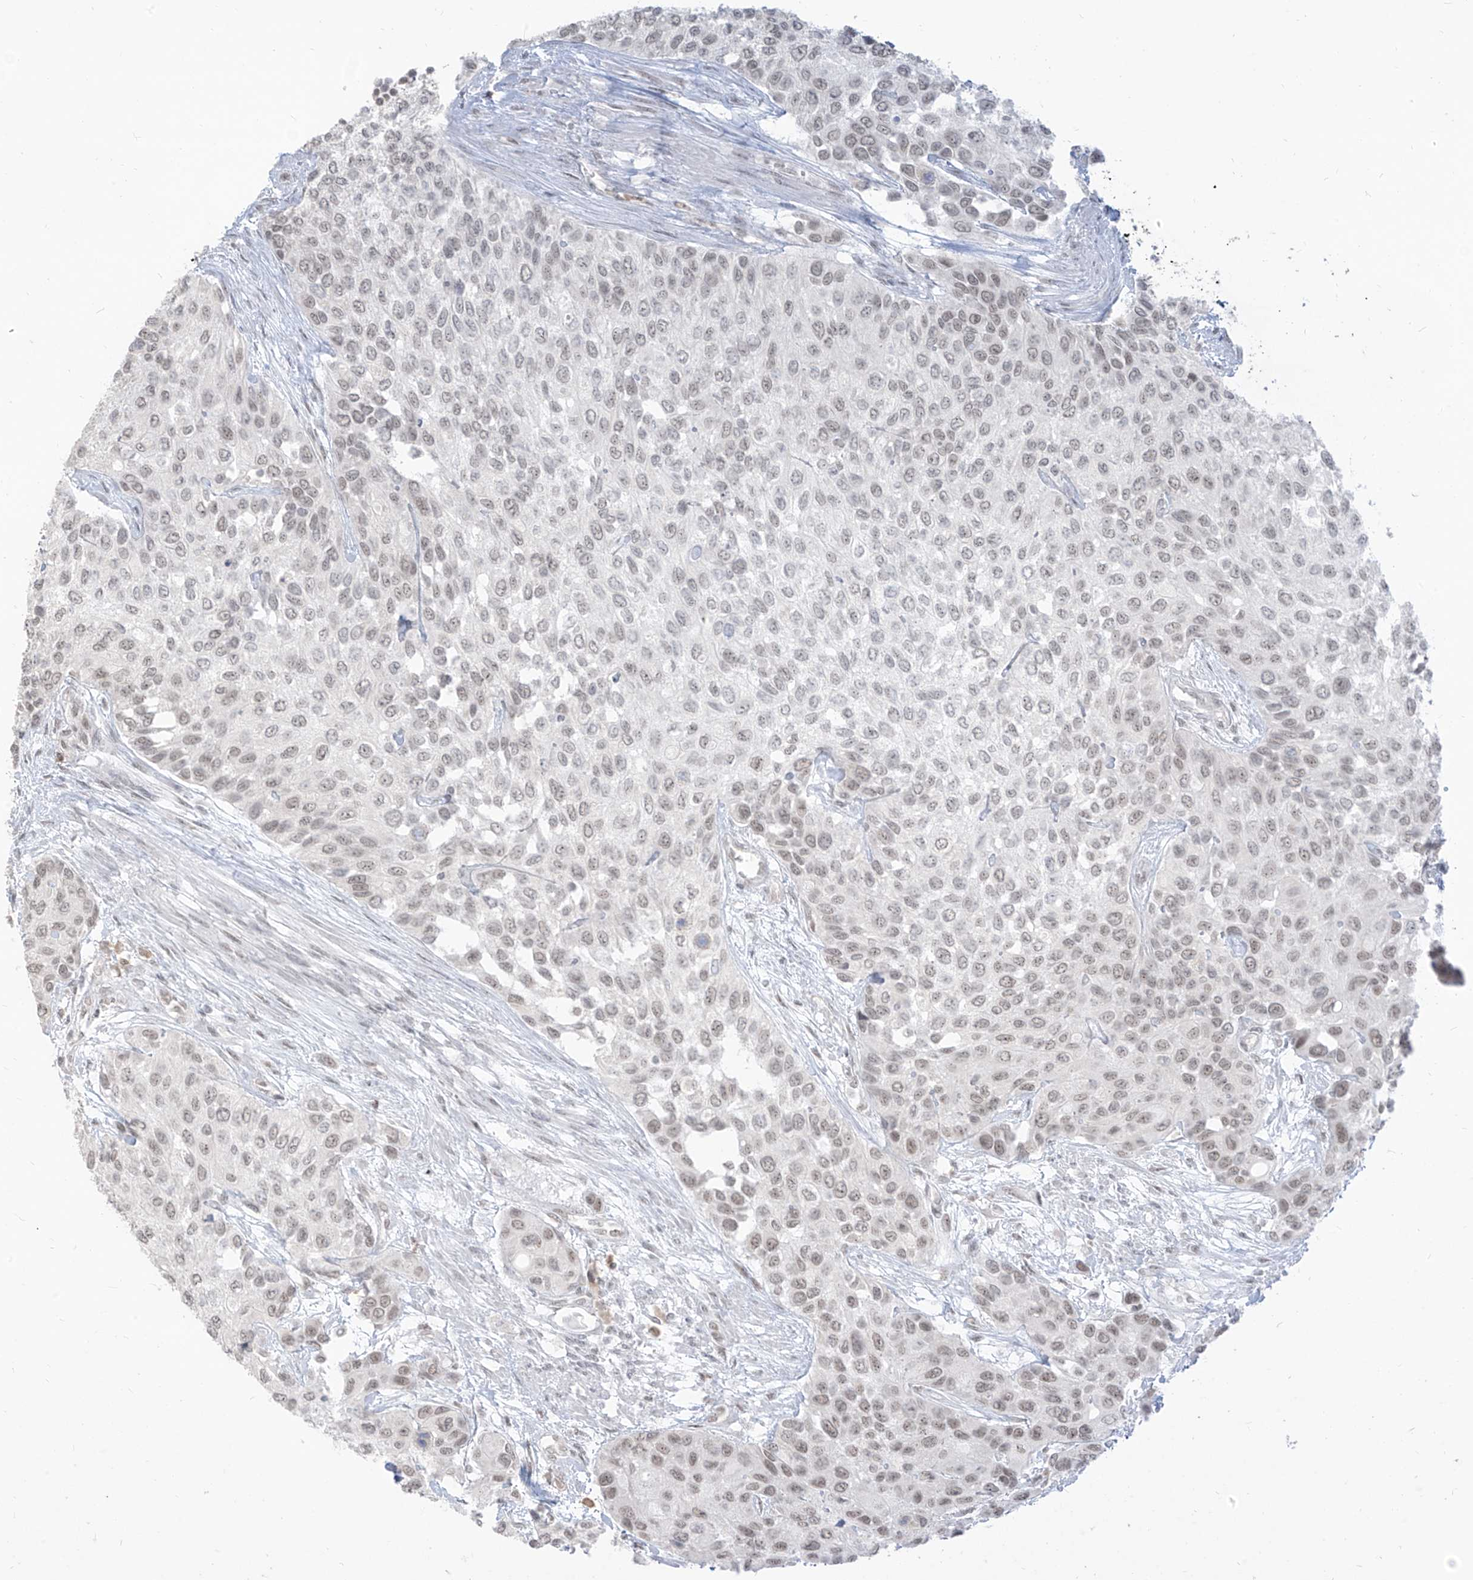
{"staining": {"intensity": "weak", "quantity": "25%-75%", "location": "nuclear"}, "tissue": "urothelial cancer", "cell_type": "Tumor cells", "image_type": "cancer", "snomed": [{"axis": "morphology", "description": "Normal tissue, NOS"}, {"axis": "morphology", "description": "Urothelial carcinoma, High grade"}, {"axis": "topography", "description": "Vascular tissue"}, {"axis": "topography", "description": "Urinary bladder"}], "caption": "Urothelial cancer tissue exhibits weak nuclear staining in about 25%-75% of tumor cells", "gene": "SUPT5H", "patient": {"sex": "female", "age": 56}}